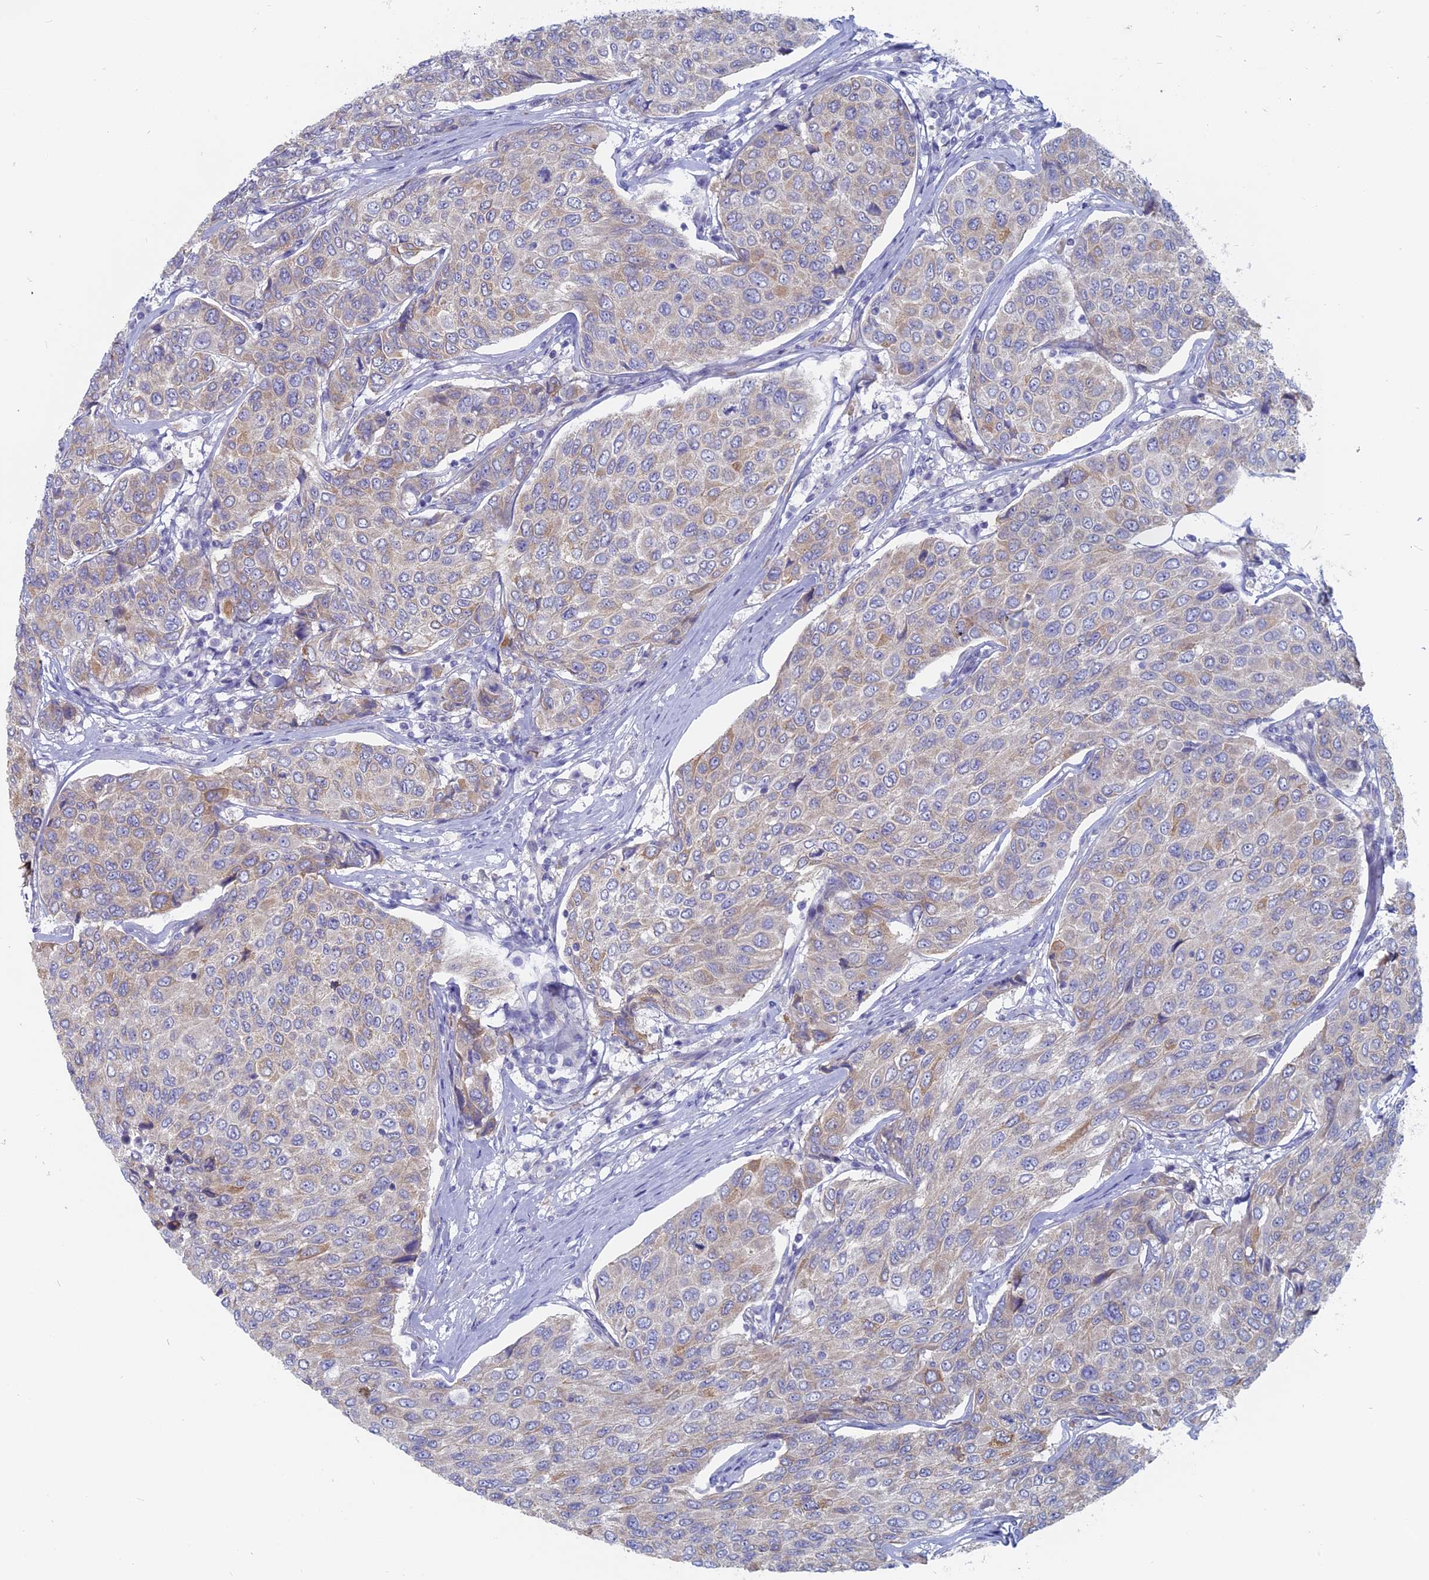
{"staining": {"intensity": "weak", "quantity": "<25%", "location": "cytoplasmic/membranous"}, "tissue": "breast cancer", "cell_type": "Tumor cells", "image_type": "cancer", "snomed": [{"axis": "morphology", "description": "Duct carcinoma"}, {"axis": "topography", "description": "Breast"}], "caption": "An image of human breast cancer is negative for staining in tumor cells.", "gene": "TBC1D30", "patient": {"sex": "female", "age": 55}}